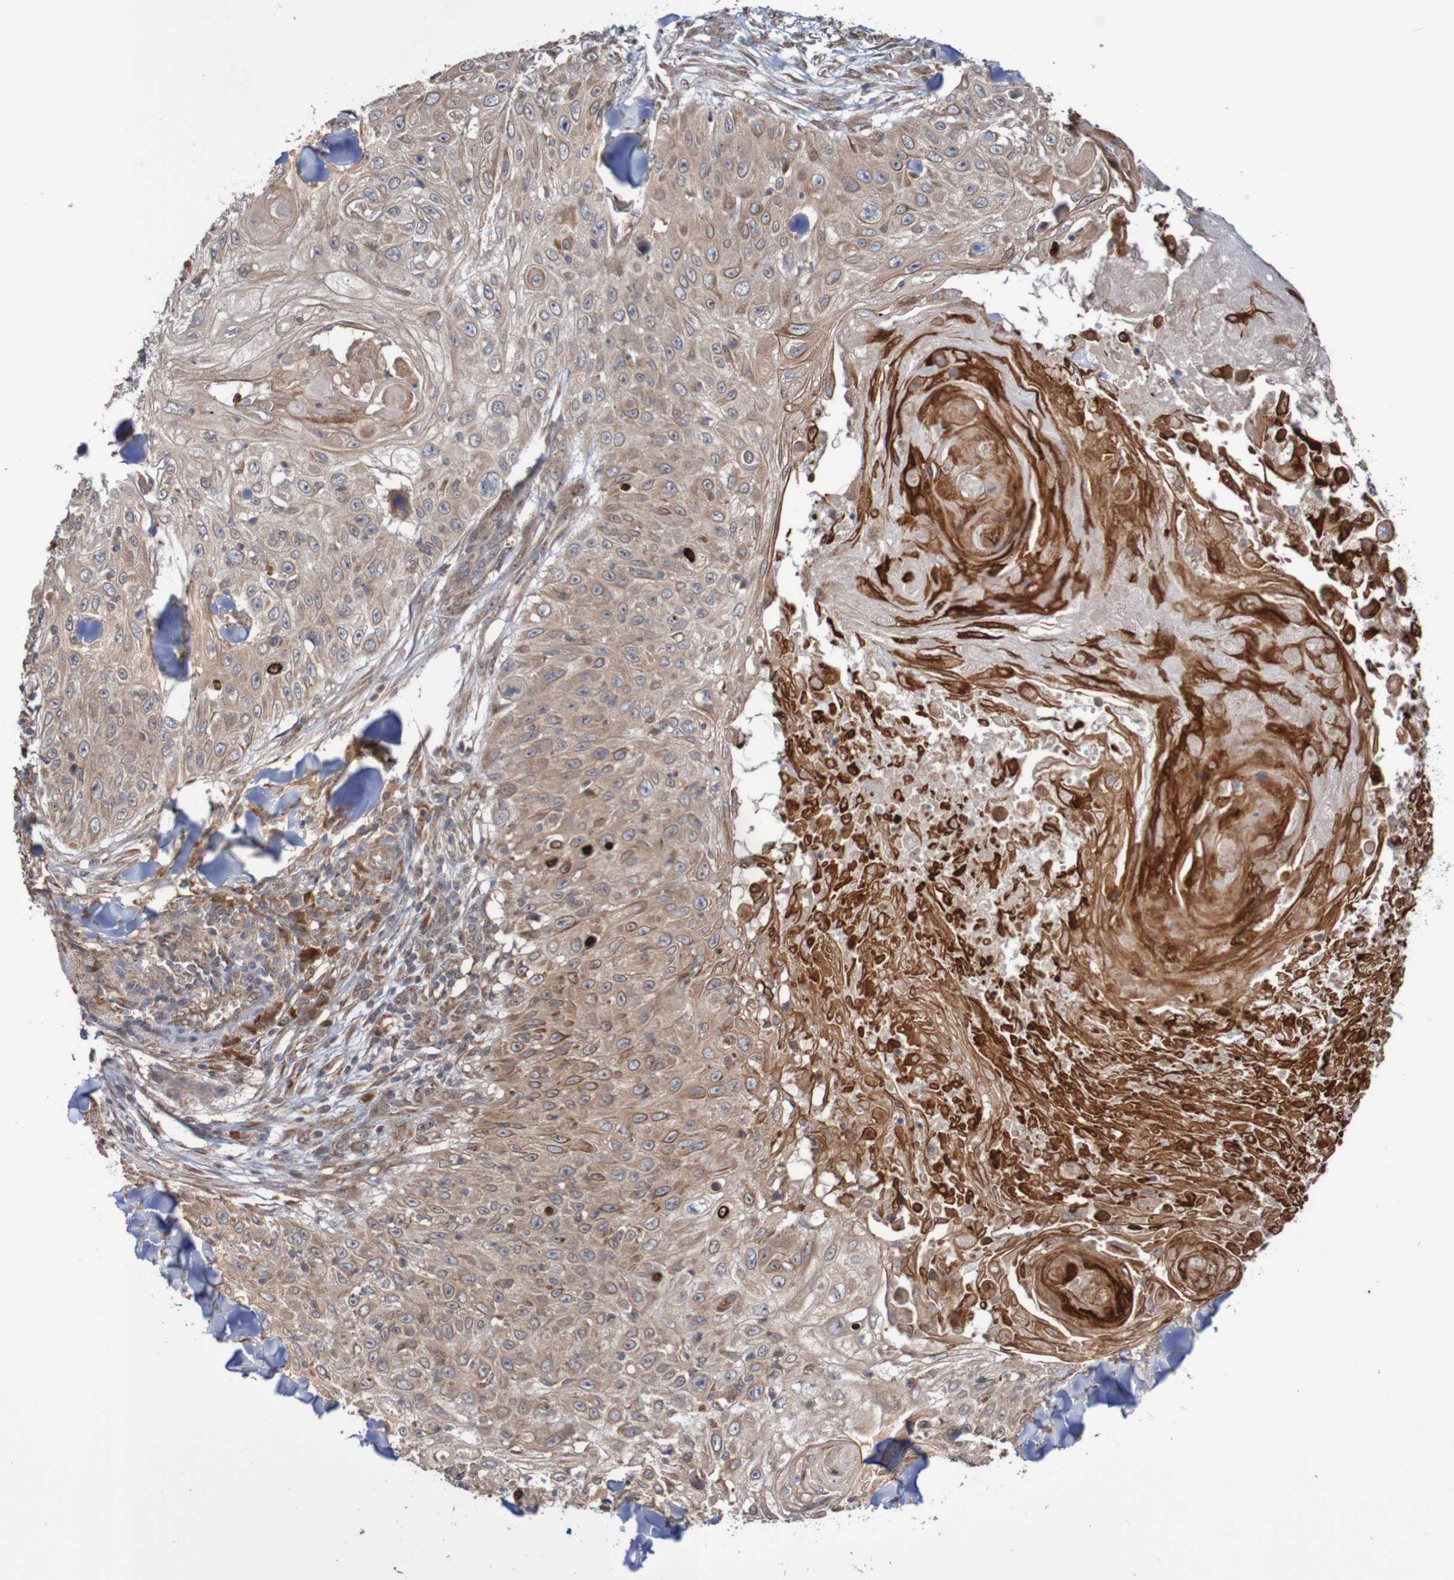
{"staining": {"intensity": "moderate", "quantity": ">75%", "location": "cytoplasmic/membranous"}, "tissue": "skin cancer", "cell_type": "Tumor cells", "image_type": "cancer", "snomed": [{"axis": "morphology", "description": "Squamous cell carcinoma, NOS"}, {"axis": "topography", "description": "Skin"}], "caption": "A histopathology image of skin cancer (squamous cell carcinoma) stained for a protein shows moderate cytoplasmic/membranous brown staining in tumor cells.", "gene": "PHPT1", "patient": {"sex": "male", "age": 86}}